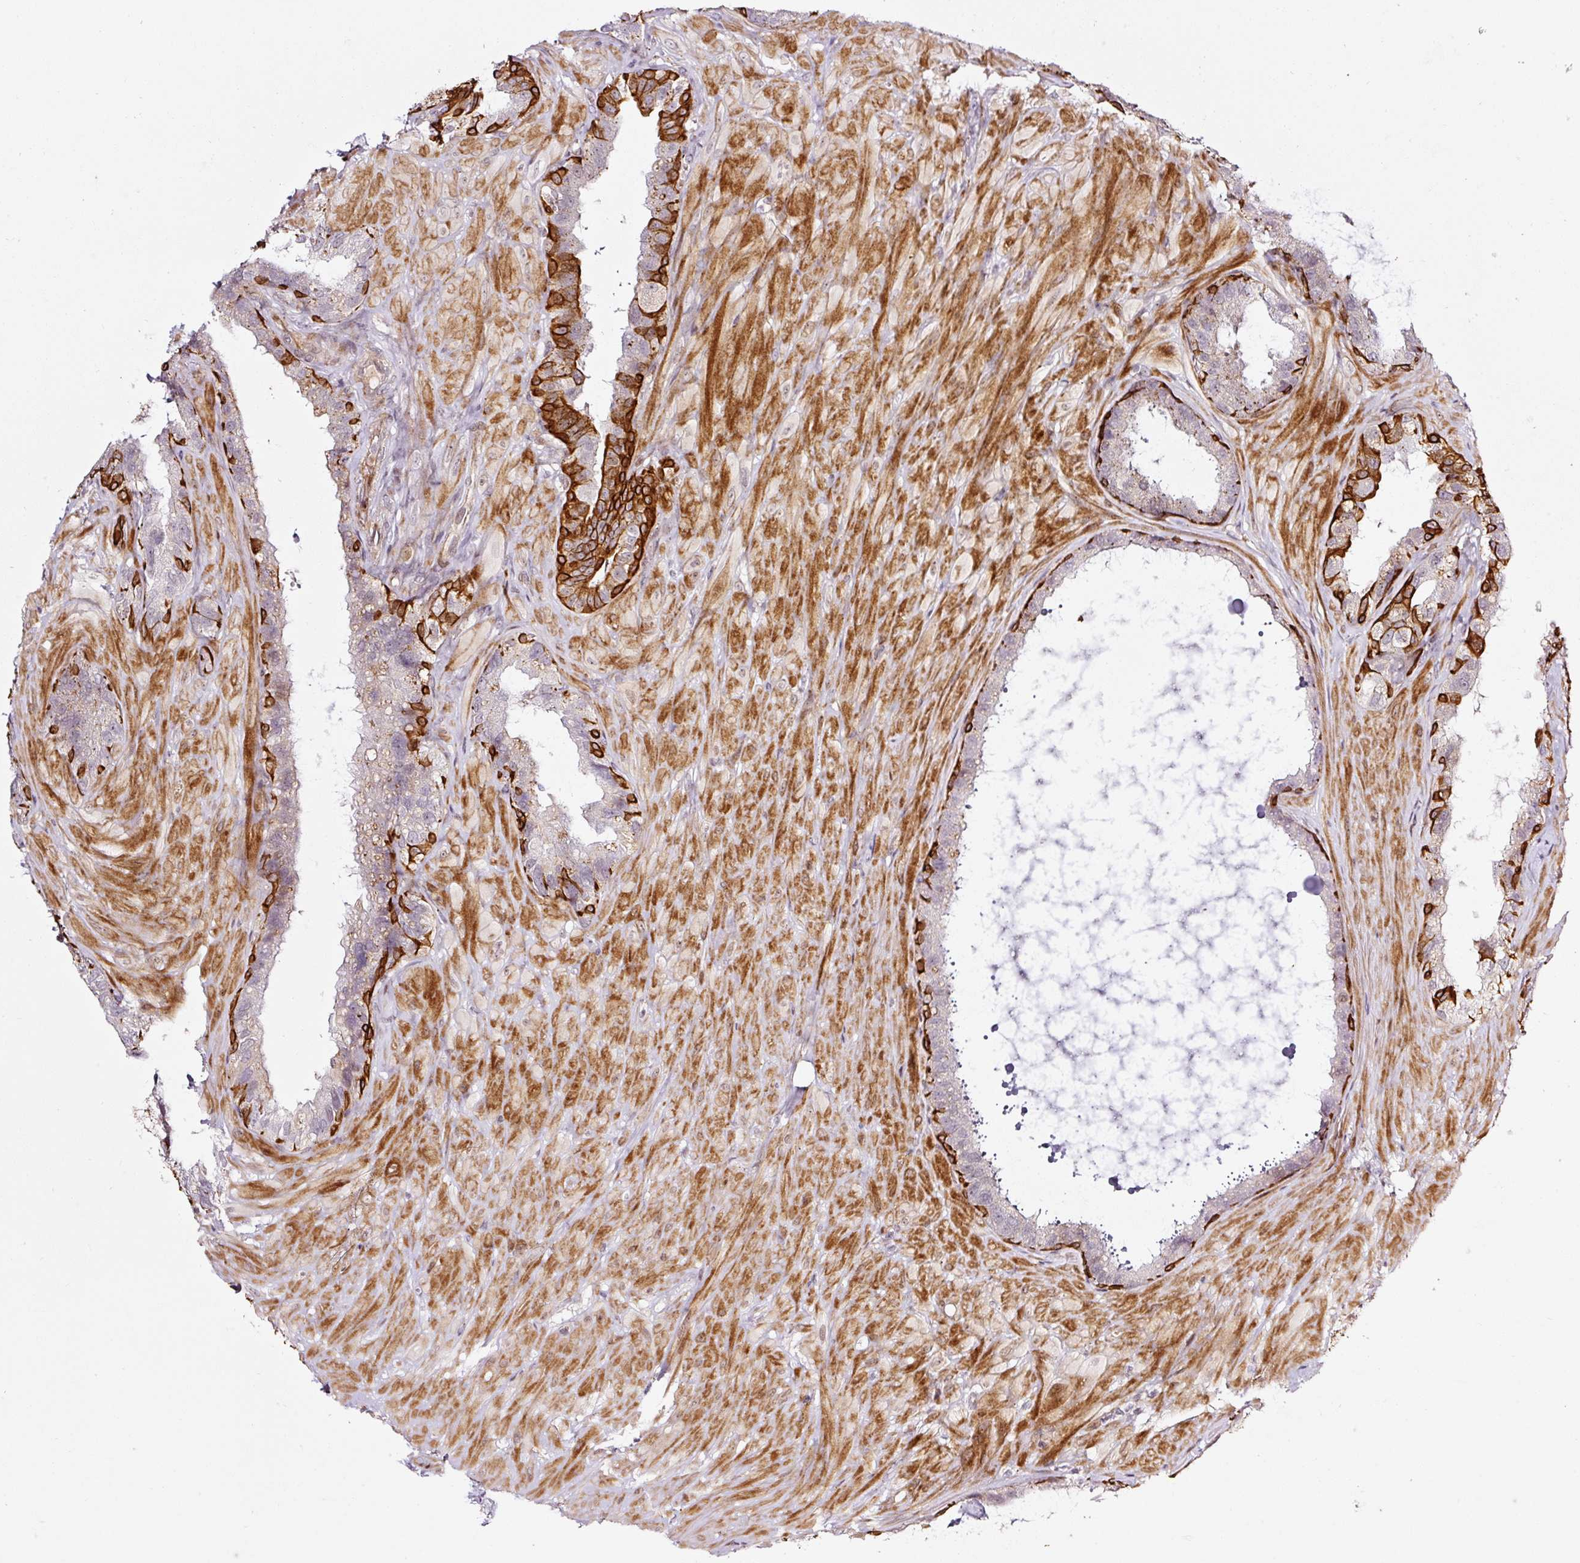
{"staining": {"intensity": "strong", "quantity": "<25%", "location": "cytoplasmic/membranous"}, "tissue": "seminal vesicle", "cell_type": "Glandular cells", "image_type": "normal", "snomed": [{"axis": "morphology", "description": "Normal tissue, NOS"}, {"axis": "topography", "description": "Seminal veicle"}, {"axis": "topography", "description": "Peripheral nerve tissue"}], "caption": "This is an image of immunohistochemistry staining of benign seminal vesicle, which shows strong positivity in the cytoplasmic/membranous of glandular cells.", "gene": "ANKRD20A1", "patient": {"sex": "male", "age": 76}}